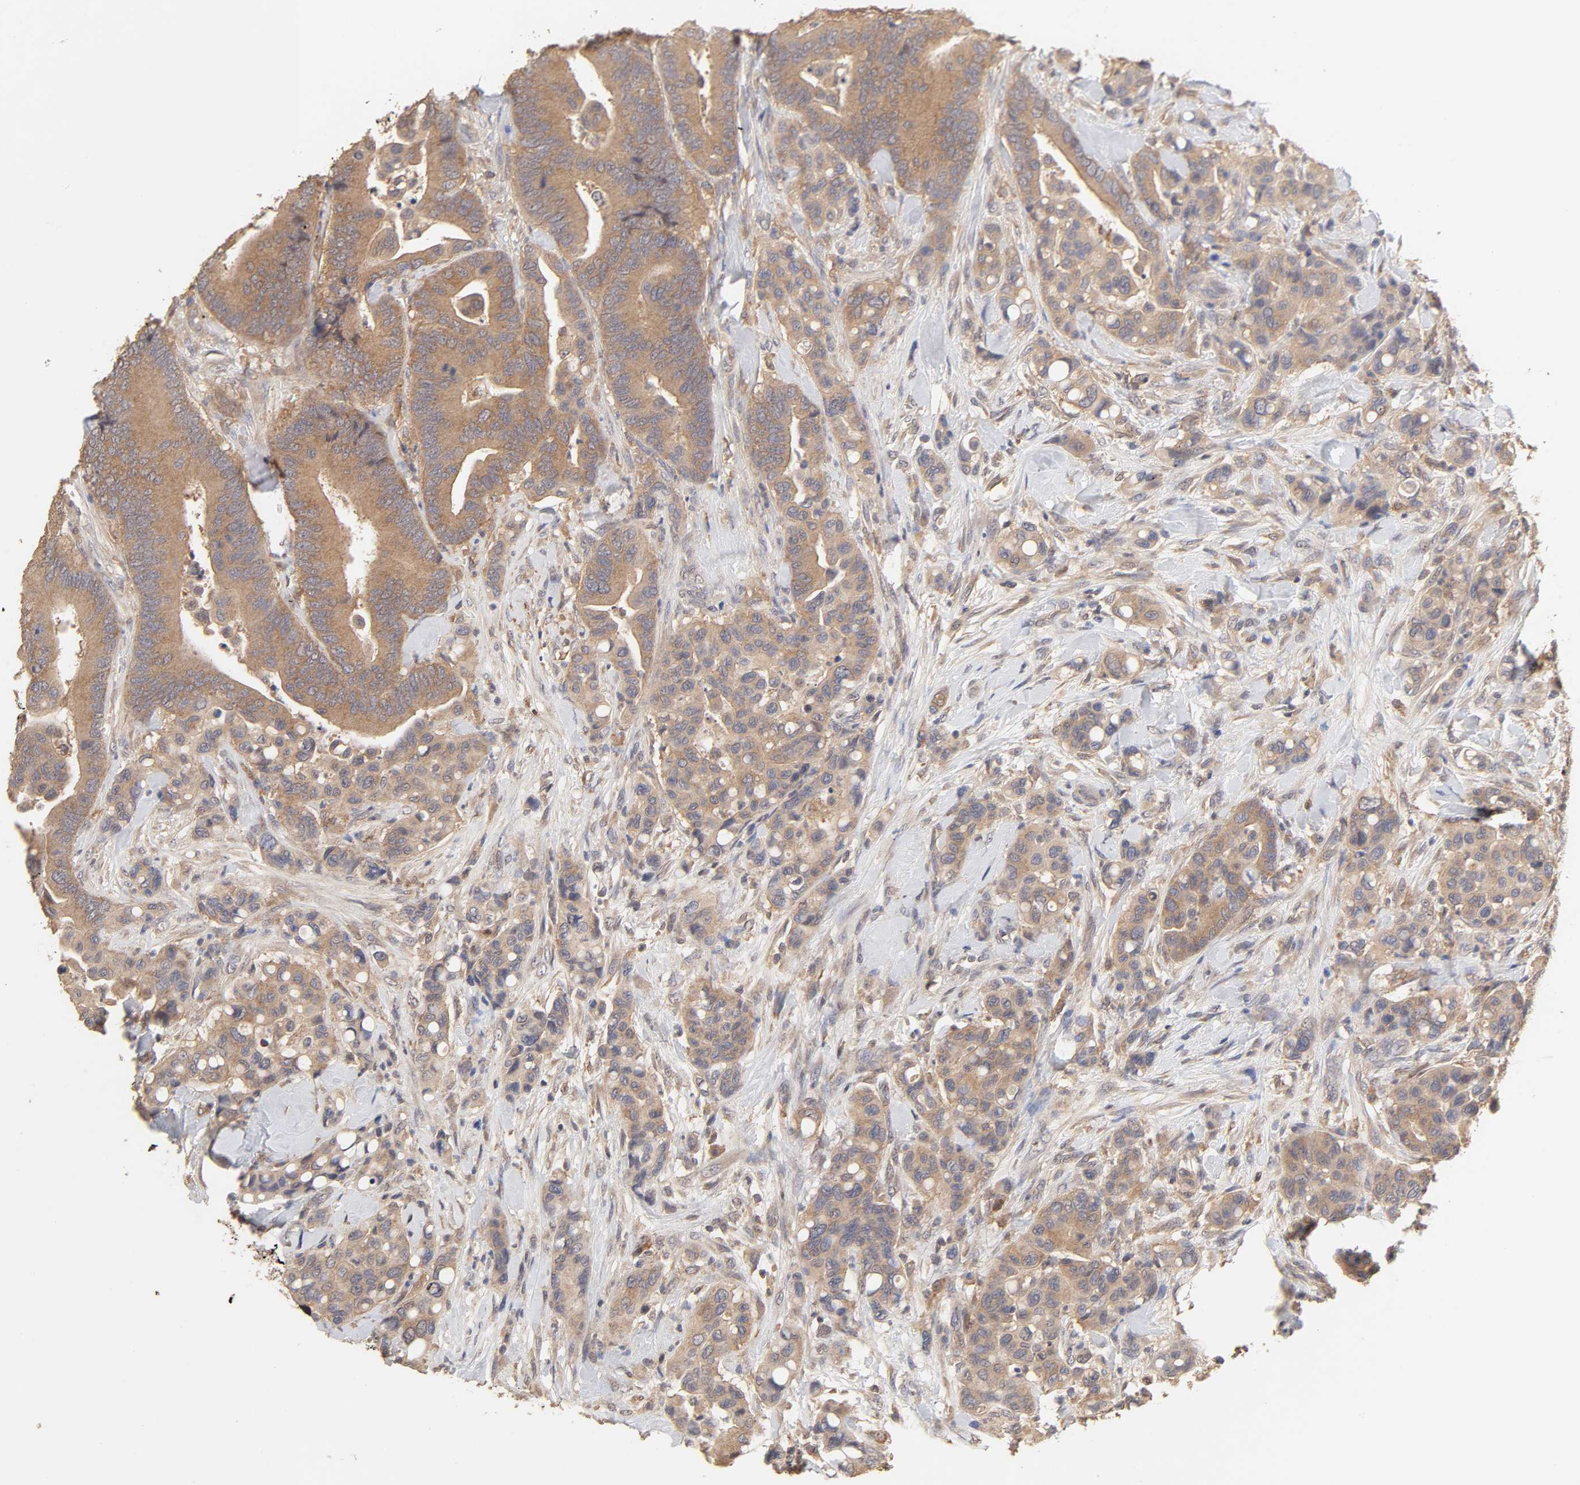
{"staining": {"intensity": "moderate", "quantity": ">75%", "location": "cytoplasmic/membranous"}, "tissue": "colorectal cancer", "cell_type": "Tumor cells", "image_type": "cancer", "snomed": [{"axis": "morphology", "description": "Normal tissue, NOS"}, {"axis": "morphology", "description": "Adenocarcinoma, NOS"}, {"axis": "topography", "description": "Colon"}], "caption": "Immunohistochemistry (IHC) (DAB) staining of colorectal cancer exhibits moderate cytoplasmic/membranous protein staining in approximately >75% of tumor cells.", "gene": "AP1G2", "patient": {"sex": "male", "age": 82}}